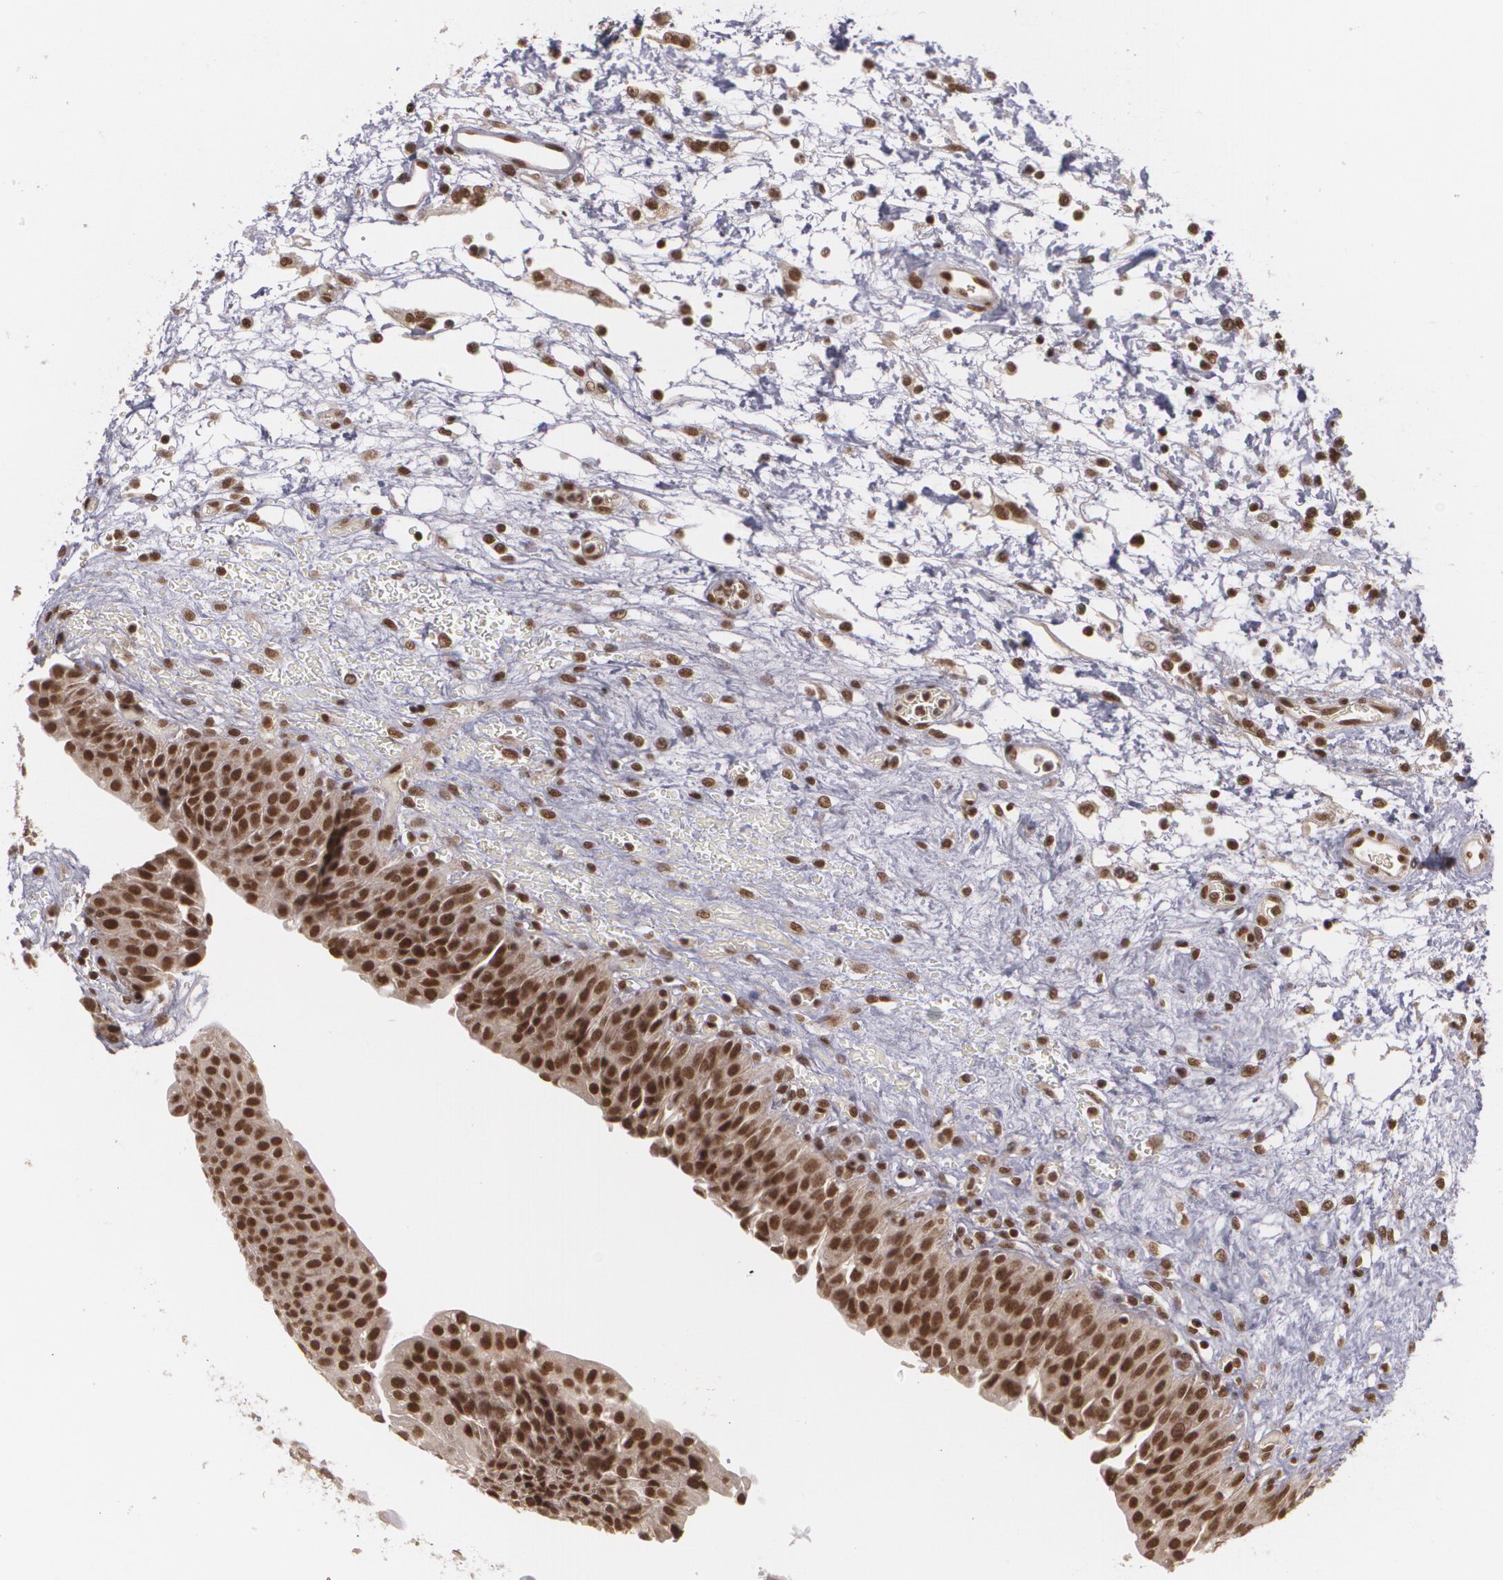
{"staining": {"intensity": "strong", "quantity": ">75%", "location": "nuclear"}, "tissue": "urinary bladder", "cell_type": "Urothelial cells", "image_type": "normal", "snomed": [{"axis": "morphology", "description": "Normal tissue, NOS"}, {"axis": "topography", "description": "Smooth muscle"}, {"axis": "topography", "description": "Urinary bladder"}], "caption": "This is a histology image of immunohistochemistry (IHC) staining of unremarkable urinary bladder, which shows strong positivity in the nuclear of urothelial cells.", "gene": "RXRB", "patient": {"sex": "male", "age": 35}}